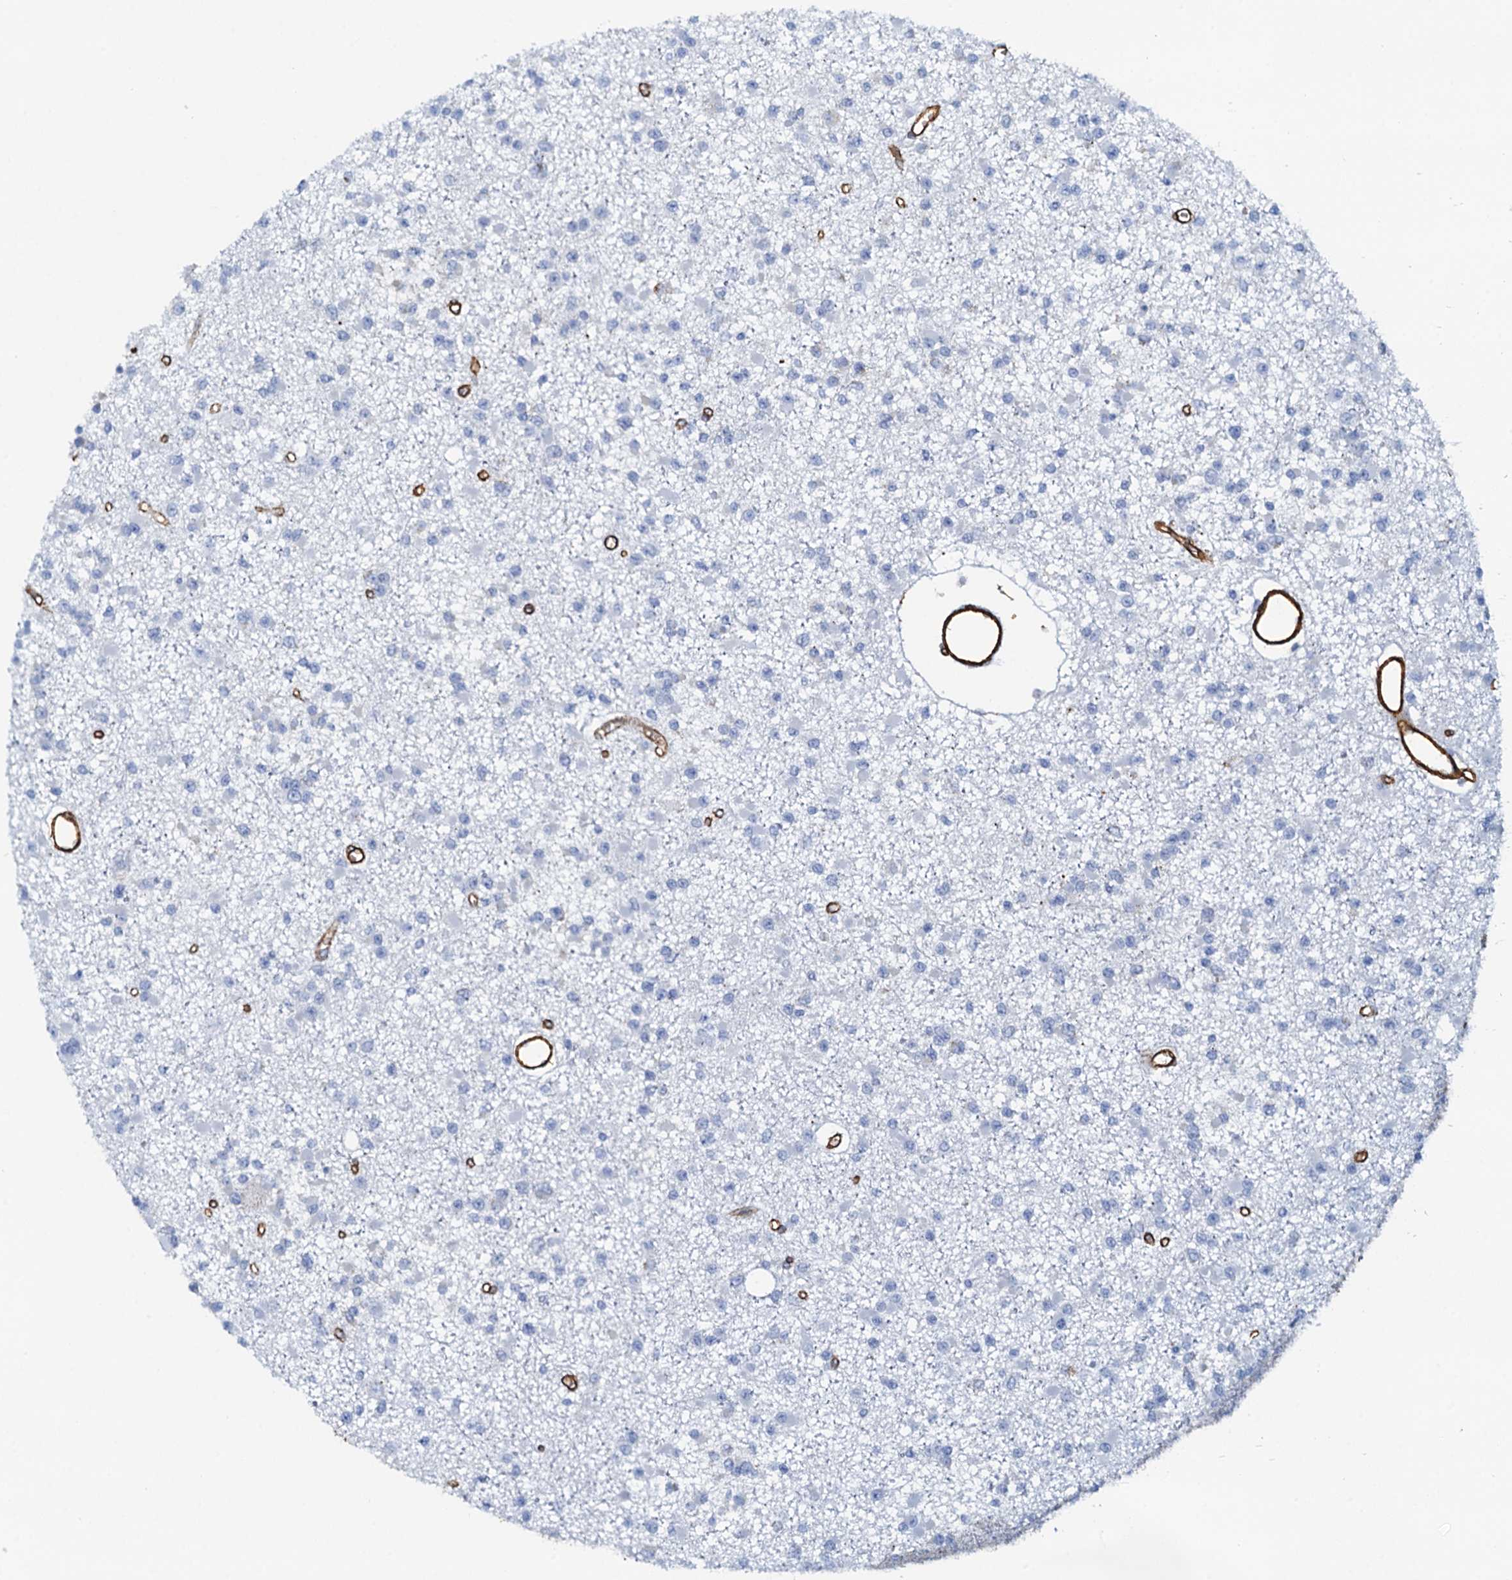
{"staining": {"intensity": "negative", "quantity": "none", "location": "none"}, "tissue": "glioma", "cell_type": "Tumor cells", "image_type": "cancer", "snomed": [{"axis": "morphology", "description": "Glioma, malignant, Low grade"}, {"axis": "topography", "description": "Brain"}], "caption": "A high-resolution image shows immunohistochemistry staining of malignant low-grade glioma, which demonstrates no significant expression in tumor cells.", "gene": "DGKG", "patient": {"sex": "female", "age": 22}}